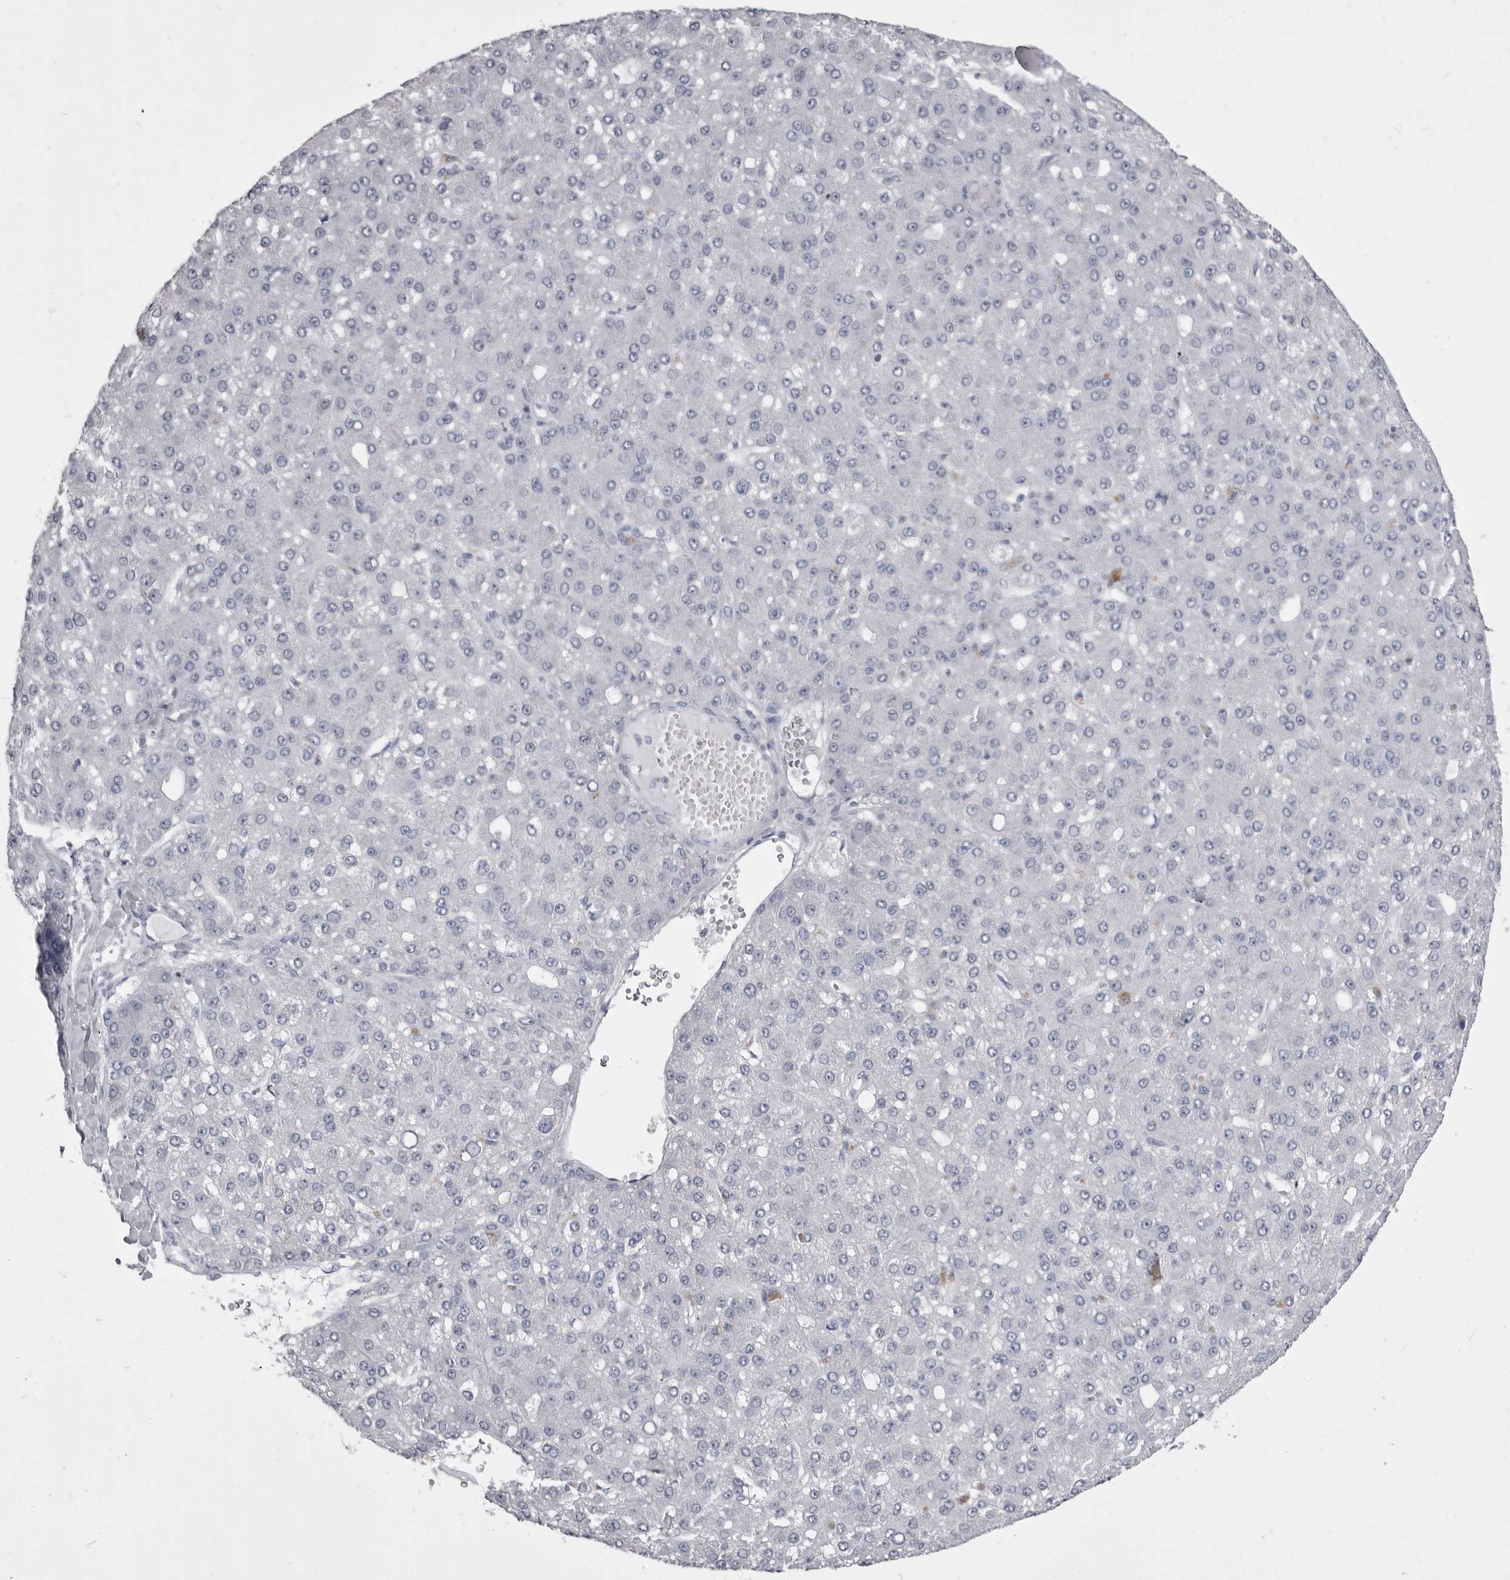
{"staining": {"intensity": "negative", "quantity": "none", "location": "none"}, "tissue": "liver cancer", "cell_type": "Tumor cells", "image_type": "cancer", "snomed": [{"axis": "morphology", "description": "Carcinoma, Hepatocellular, NOS"}, {"axis": "topography", "description": "Liver"}], "caption": "Immunohistochemistry image of liver hepatocellular carcinoma stained for a protein (brown), which shows no positivity in tumor cells.", "gene": "ANK2", "patient": {"sex": "male", "age": 67}}